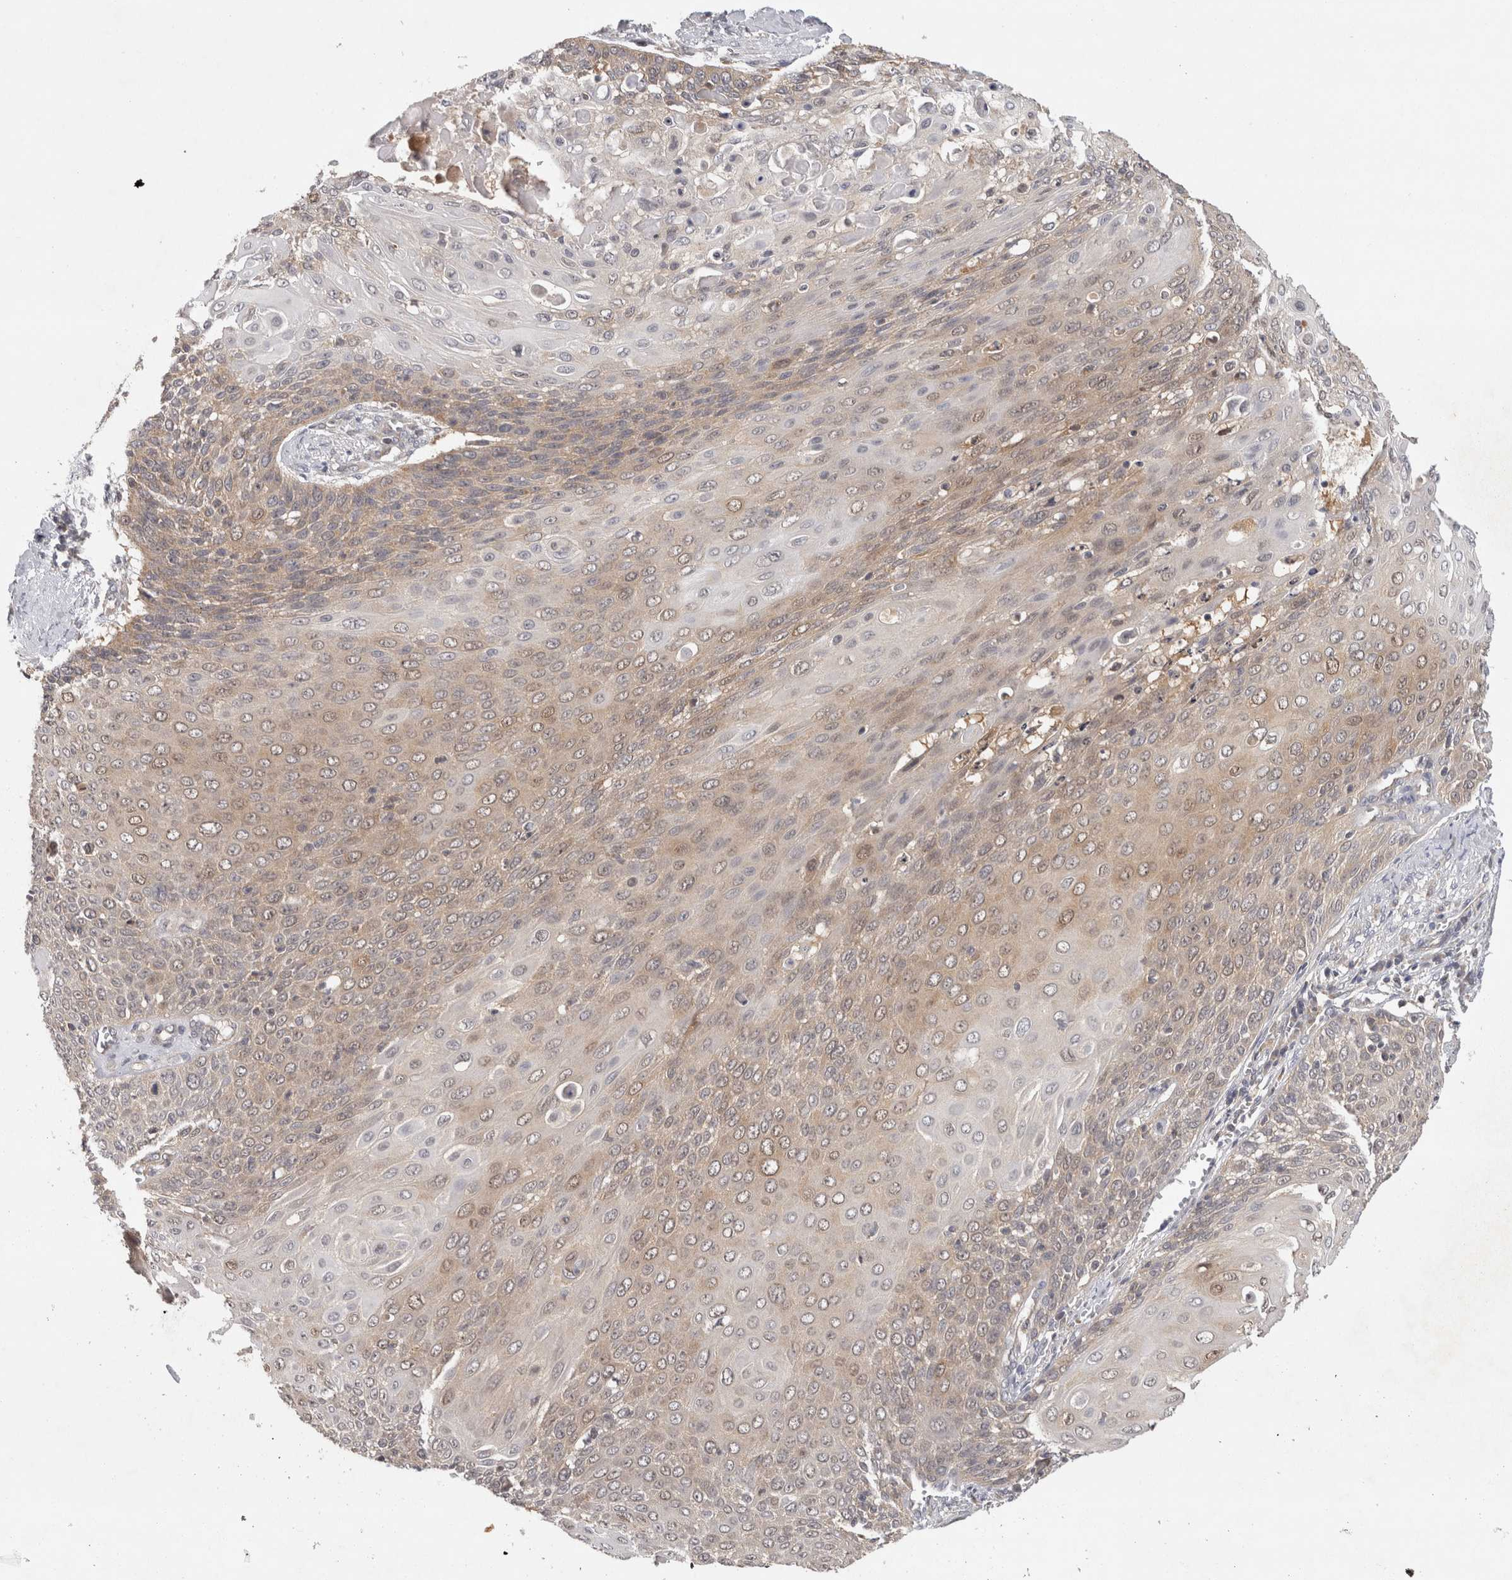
{"staining": {"intensity": "moderate", "quantity": "25%-75%", "location": "cytoplasmic/membranous"}, "tissue": "cervical cancer", "cell_type": "Tumor cells", "image_type": "cancer", "snomed": [{"axis": "morphology", "description": "Squamous cell carcinoma, NOS"}, {"axis": "topography", "description": "Cervix"}], "caption": "An image showing moderate cytoplasmic/membranous positivity in approximately 25%-75% of tumor cells in squamous cell carcinoma (cervical), as visualized by brown immunohistochemical staining.", "gene": "ACAT2", "patient": {"sex": "female", "age": 39}}